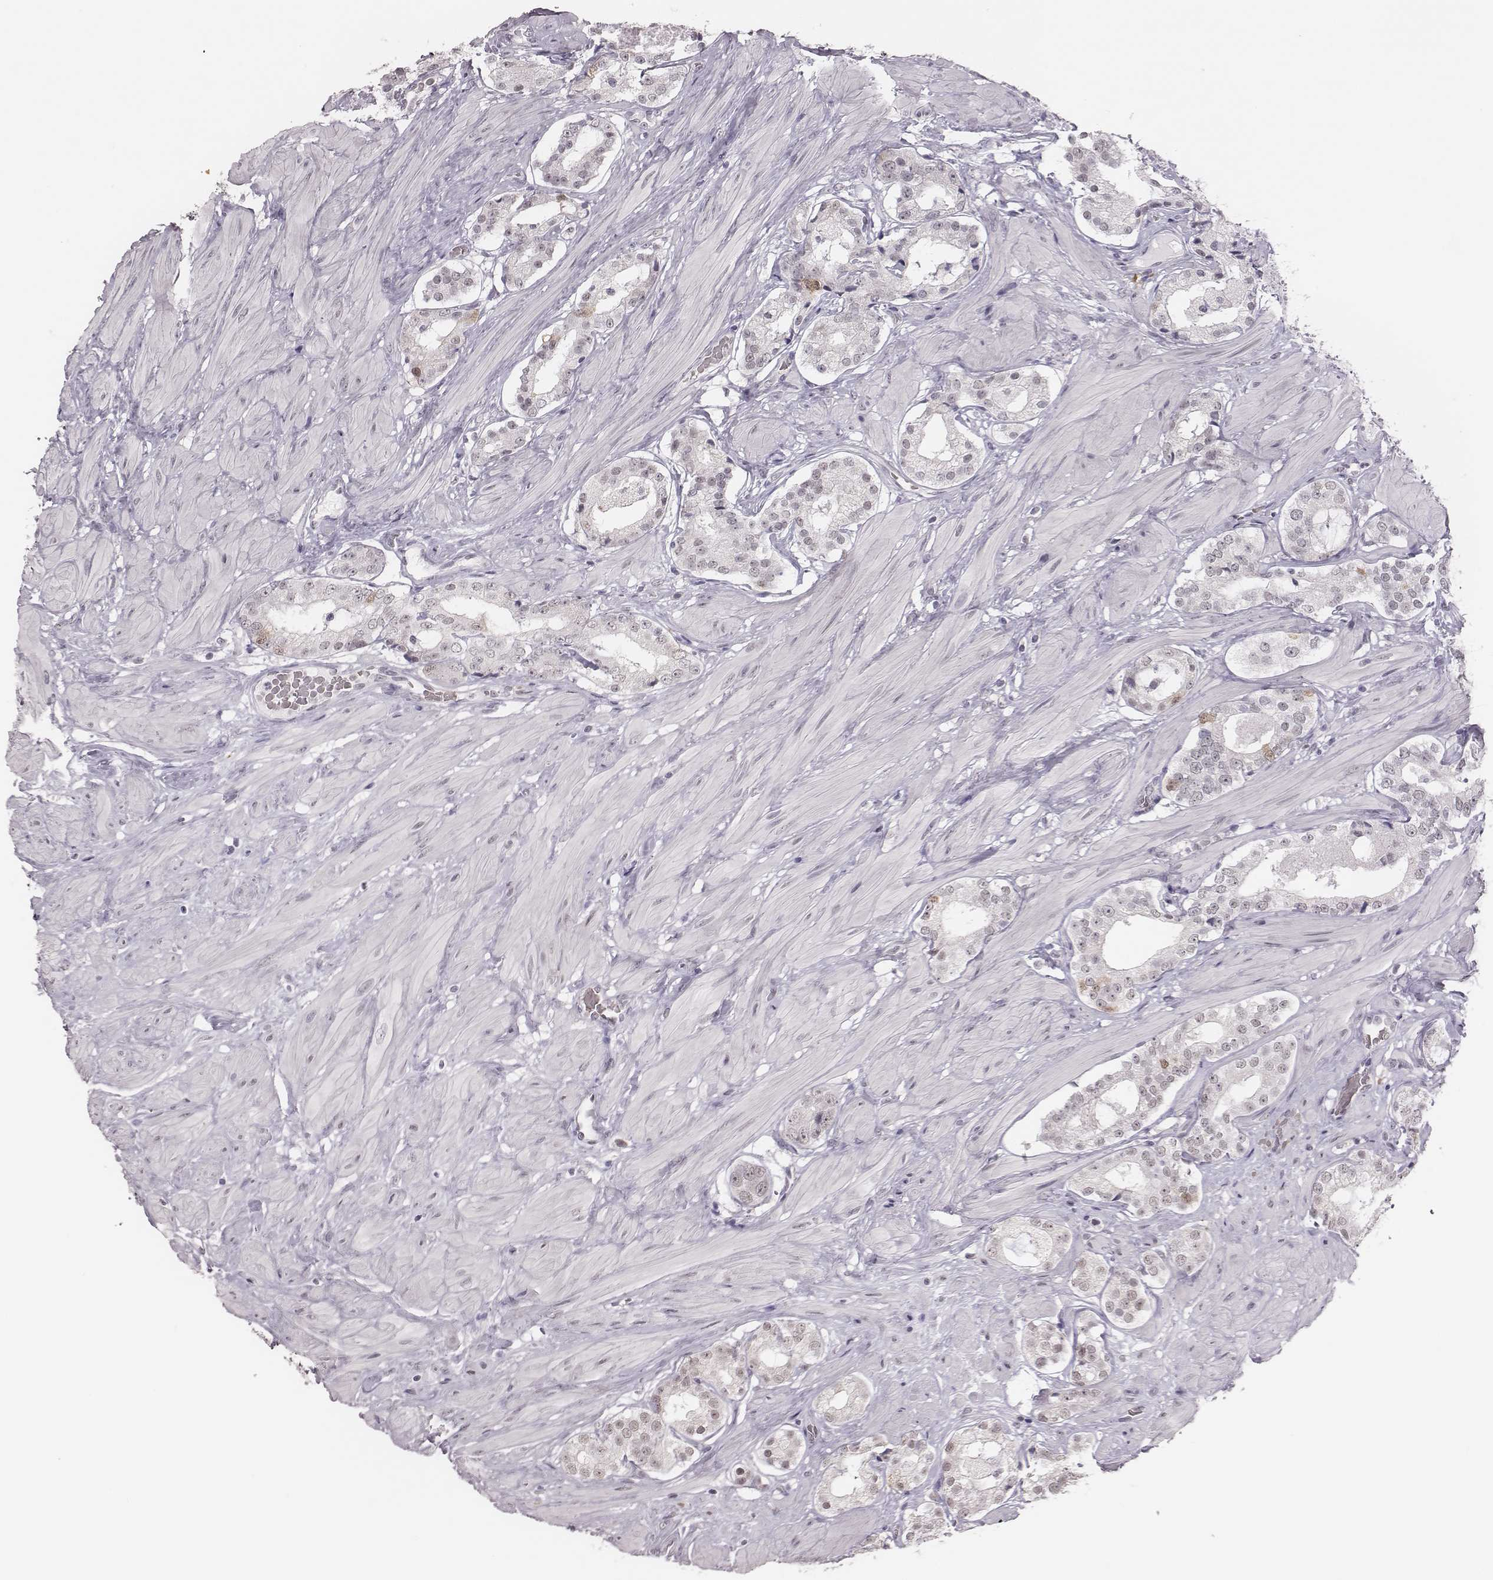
{"staining": {"intensity": "weak", "quantity": "<25%", "location": "cytoplasmic/membranous,nuclear"}, "tissue": "prostate cancer", "cell_type": "Tumor cells", "image_type": "cancer", "snomed": [{"axis": "morphology", "description": "Adenocarcinoma, Low grade"}, {"axis": "topography", "description": "Prostate"}], "caption": "Tumor cells are negative for protein expression in human prostate cancer (adenocarcinoma (low-grade)). (DAB IHC, high magnification).", "gene": "PBK", "patient": {"sex": "male", "age": 60}}